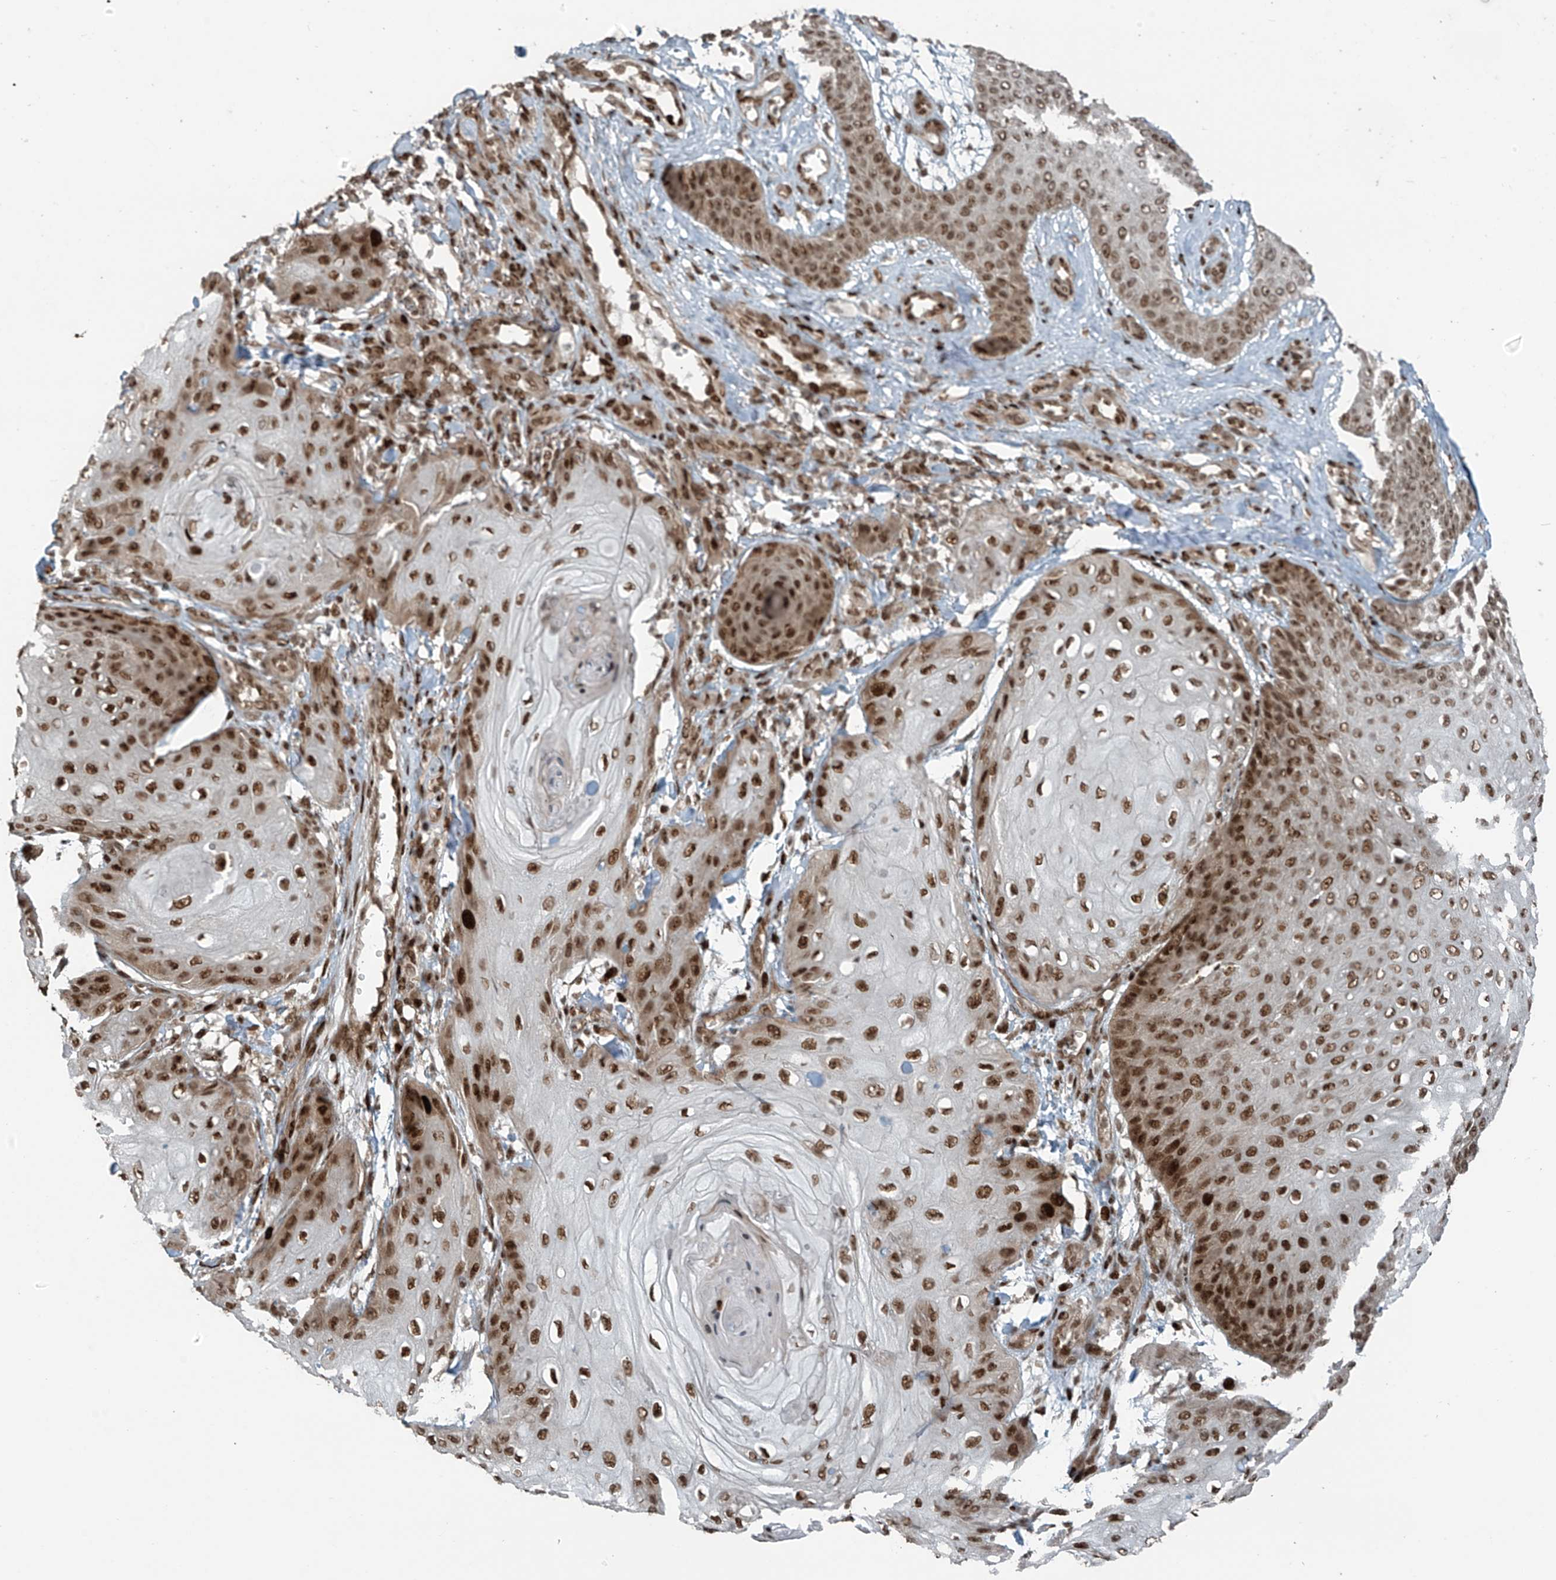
{"staining": {"intensity": "strong", "quantity": ">75%", "location": "nuclear"}, "tissue": "skin cancer", "cell_type": "Tumor cells", "image_type": "cancer", "snomed": [{"axis": "morphology", "description": "Squamous cell carcinoma, NOS"}, {"axis": "topography", "description": "Skin"}], "caption": "The photomicrograph shows immunohistochemical staining of skin cancer (squamous cell carcinoma). There is strong nuclear positivity is identified in approximately >75% of tumor cells. Immunohistochemistry stains the protein of interest in brown and the nuclei are stained blue.", "gene": "PCNP", "patient": {"sex": "male", "age": 74}}